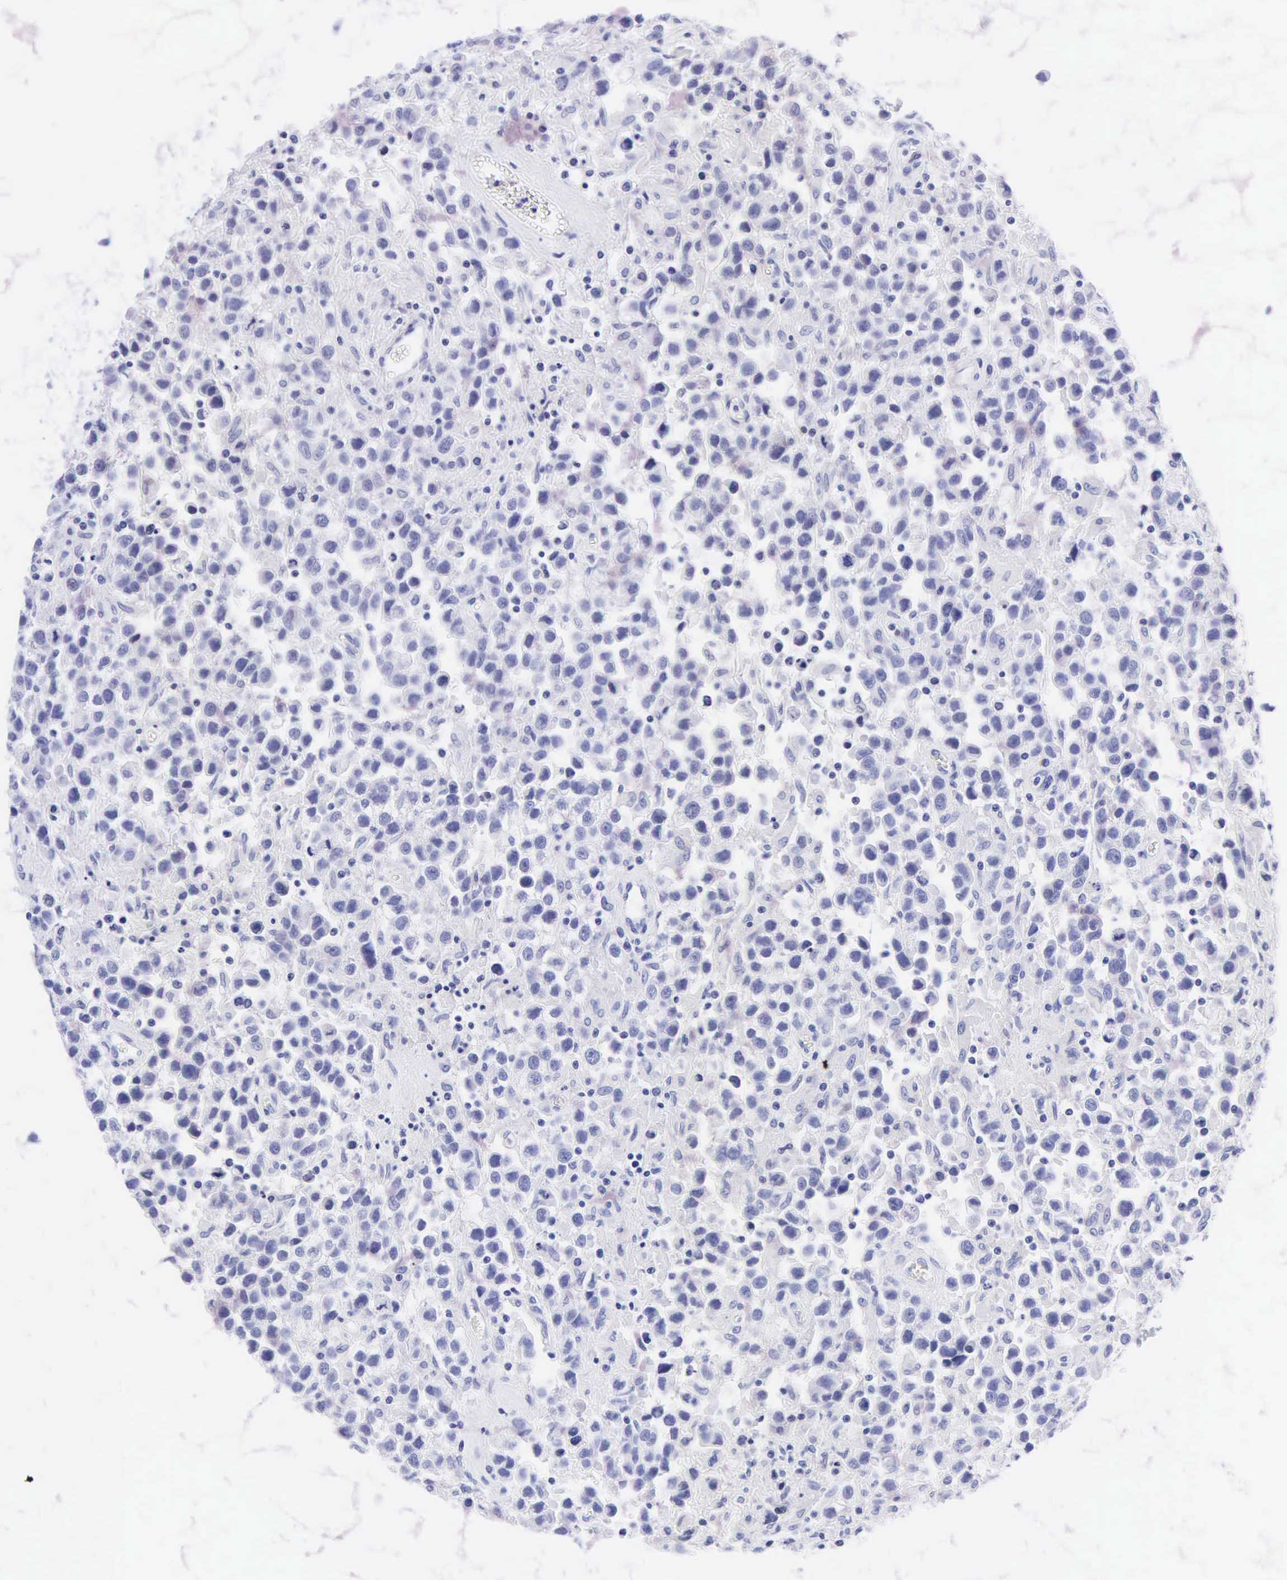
{"staining": {"intensity": "negative", "quantity": "none", "location": "none"}, "tissue": "testis cancer", "cell_type": "Tumor cells", "image_type": "cancer", "snomed": [{"axis": "morphology", "description": "Seminoma, NOS"}, {"axis": "topography", "description": "Testis"}], "caption": "The photomicrograph reveals no significant positivity in tumor cells of seminoma (testis).", "gene": "DES", "patient": {"sex": "male", "age": 43}}